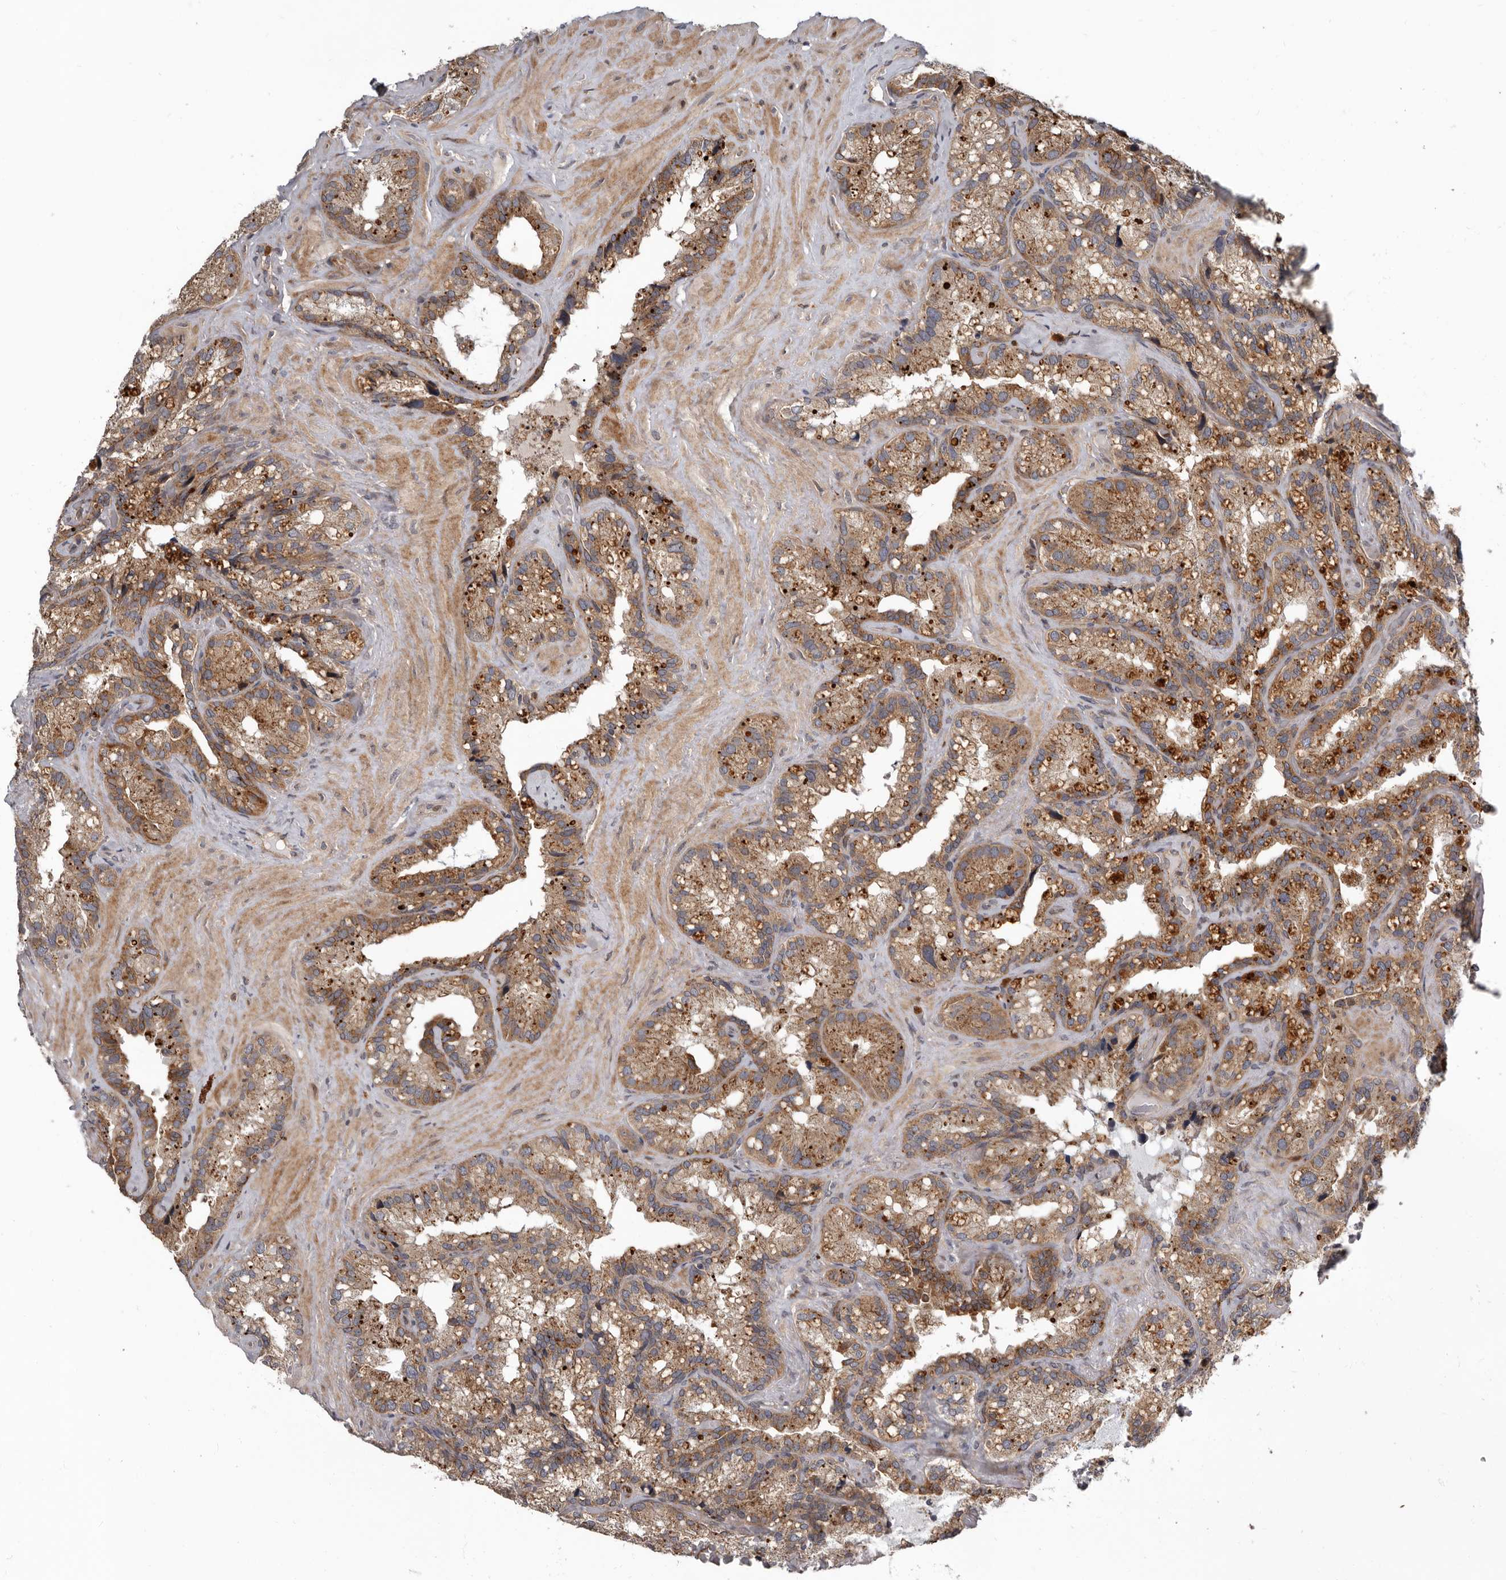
{"staining": {"intensity": "moderate", "quantity": ">75%", "location": "cytoplasmic/membranous"}, "tissue": "seminal vesicle", "cell_type": "Glandular cells", "image_type": "normal", "snomed": [{"axis": "morphology", "description": "Normal tissue, NOS"}, {"axis": "topography", "description": "Prostate"}, {"axis": "topography", "description": "Seminal veicle"}], "caption": "Seminal vesicle stained with a brown dye displays moderate cytoplasmic/membranous positive staining in about >75% of glandular cells.", "gene": "FGFR4", "patient": {"sex": "male", "age": 68}}